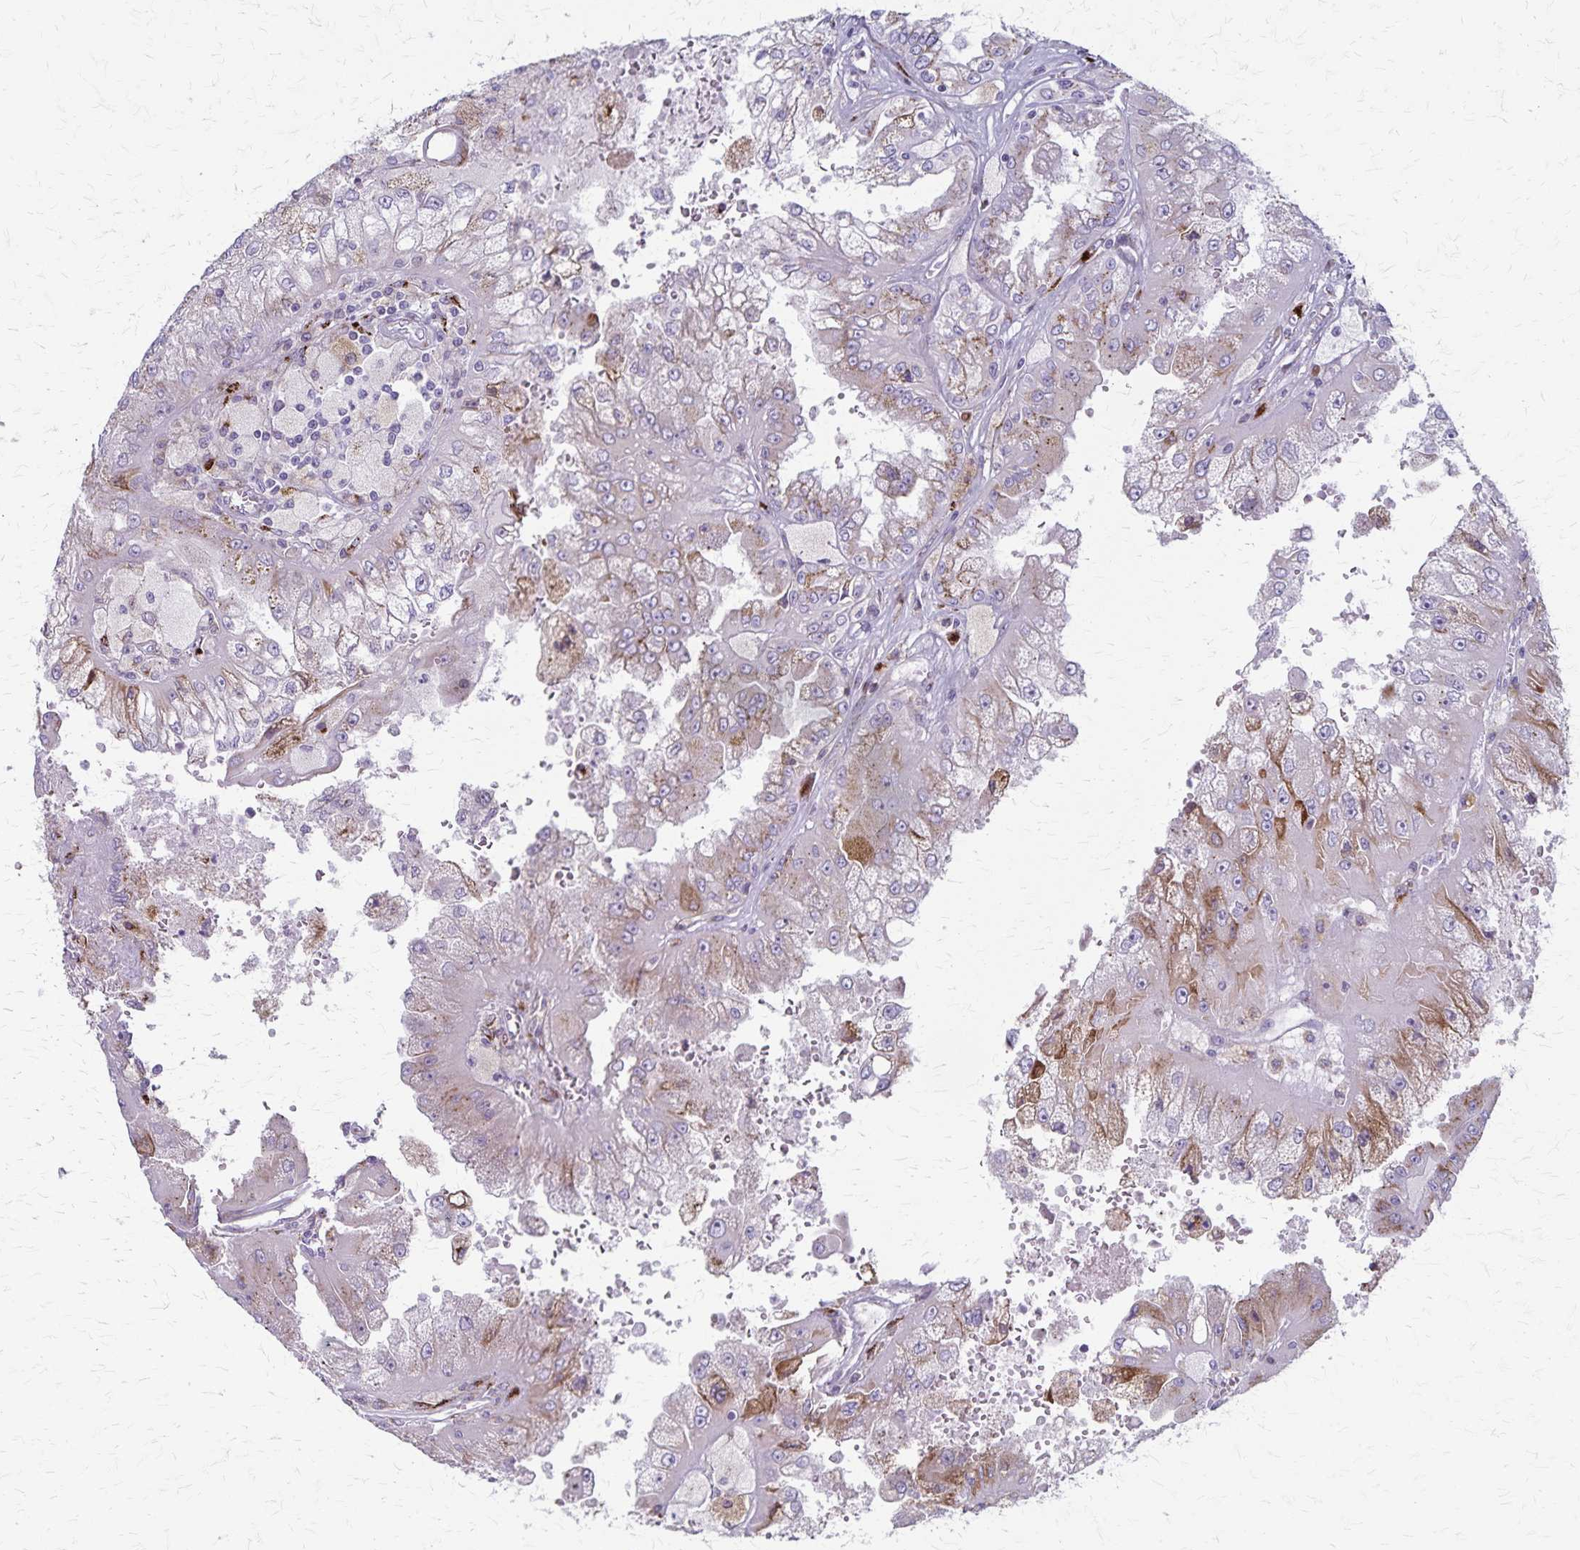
{"staining": {"intensity": "weak", "quantity": "<25%", "location": "cytoplasmic/membranous"}, "tissue": "renal cancer", "cell_type": "Tumor cells", "image_type": "cancer", "snomed": [{"axis": "morphology", "description": "Adenocarcinoma, NOS"}, {"axis": "topography", "description": "Kidney"}], "caption": "There is no significant positivity in tumor cells of renal cancer (adenocarcinoma). The staining is performed using DAB brown chromogen with nuclei counter-stained in using hematoxylin.", "gene": "MCFD2", "patient": {"sex": "male", "age": 58}}